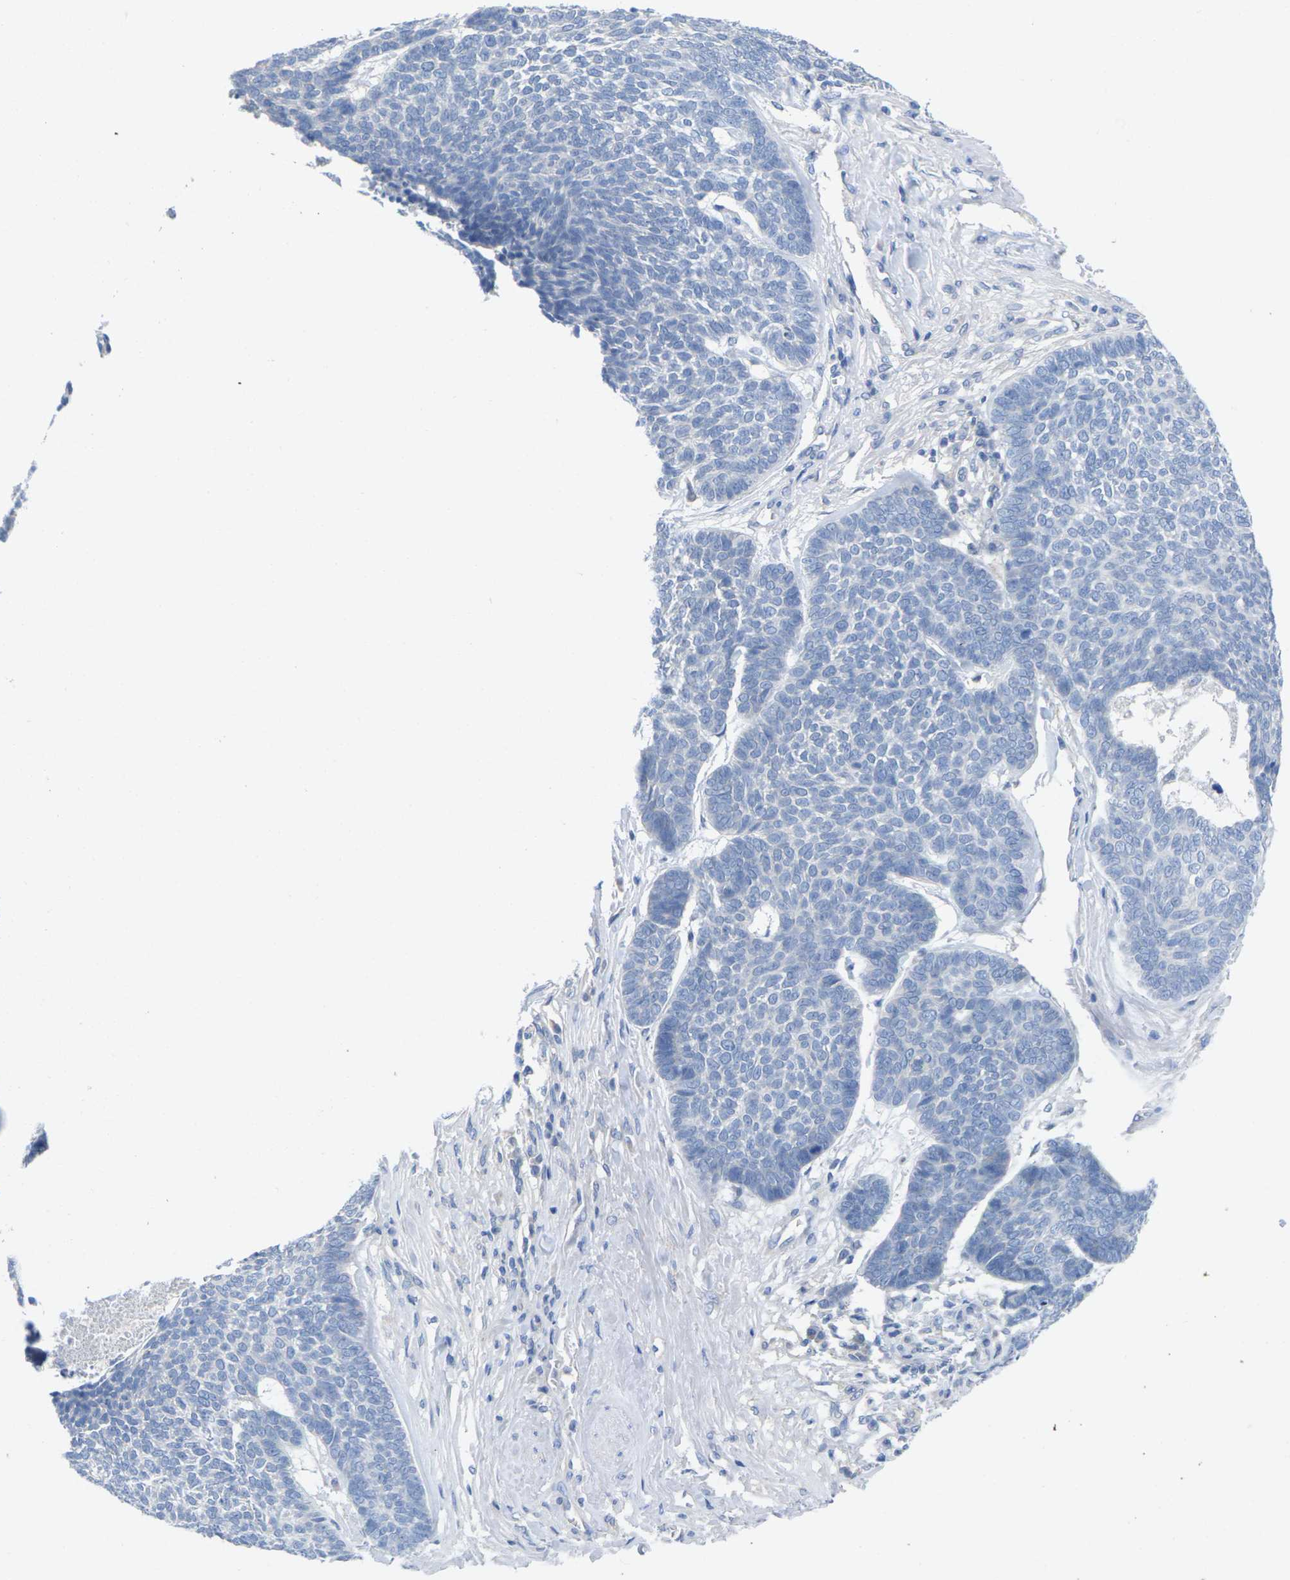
{"staining": {"intensity": "negative", "quantity": "none", "location": "none"}, "tissue": "skin cancer", "cell_type": "Tumor cells", "image_type": "cancer", "snomed": [{"axis": "morphology", "description": "Basal cell carcinoma"}, {"axis": "topography", "description": "Skin"}], "caption": "DAB (3,3'-diaminobenzidine) immunohistochemical staining of basal cell carcinoma (skin) shows no significant positivity in tumor cells.", "gene": "TNNI3", "patient": {"sex": "male", "age": 84}}